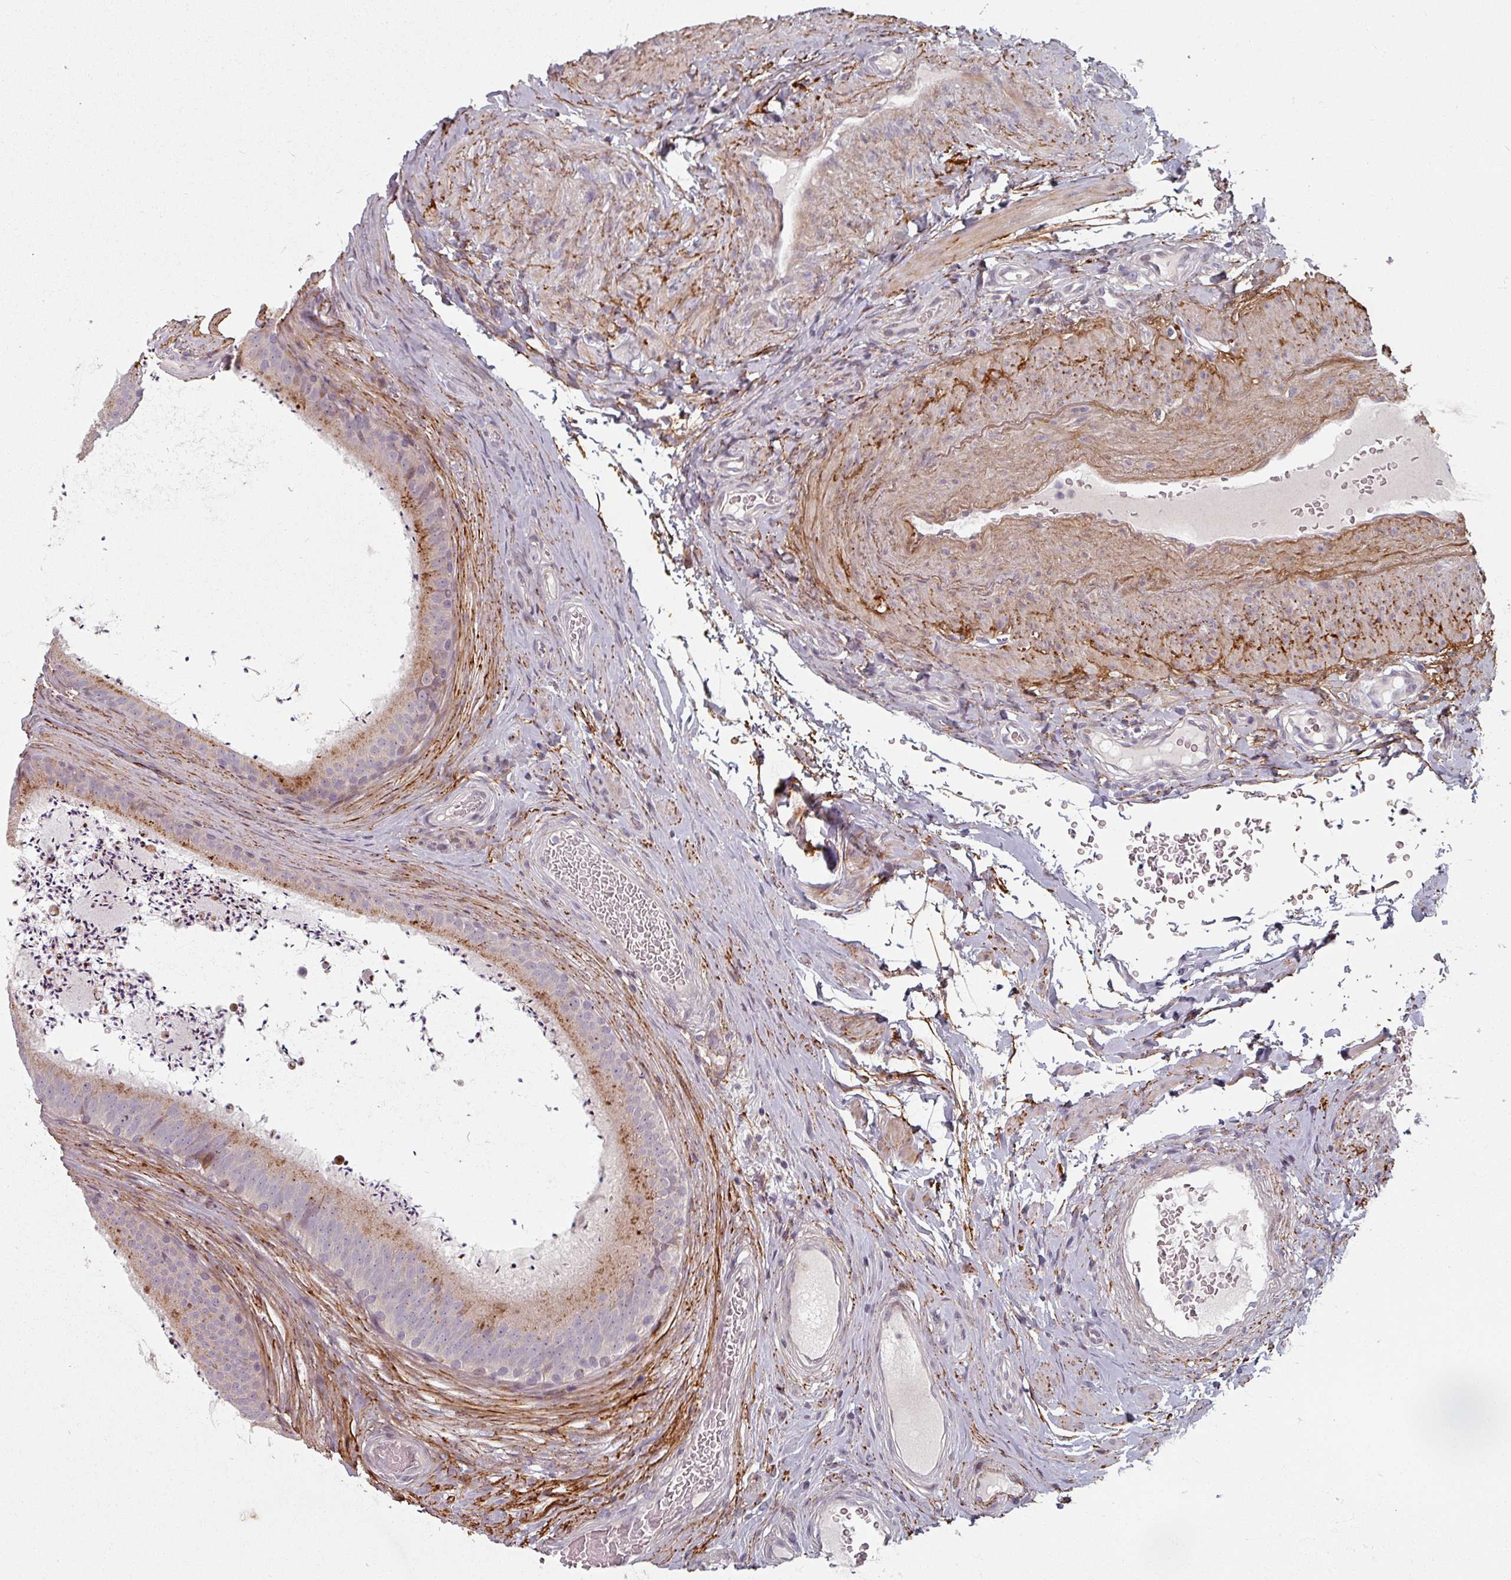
{"staining": {"intensity": "moderate", "quantity": "25%-75%", "location": "cytoplasmic/membranous"}, "tissue": "epididymis", "cell_type": "Glandular cells", "image_type": "normal", "snomed": [{"axis": "morphology", "description": "Normal tissue, NOS"}, {"axis": "topography", "description": "Testis"}, {"axis": "topography", "description": "Epididymis"}], "caption": "Brown immunohistochemical staining in benign epididymis reveals moderate cytoplasmic/membranous expression in about 25%-75% of glandular cells. The protein is stained brown, and the nuclei are stained in blue (DAB (3,3'-diaminobenzidine) IHC with brightfield microscopy, high magnification).", "gene": "CYB5RL", "patient": {"sex": "male", "age": 41}}